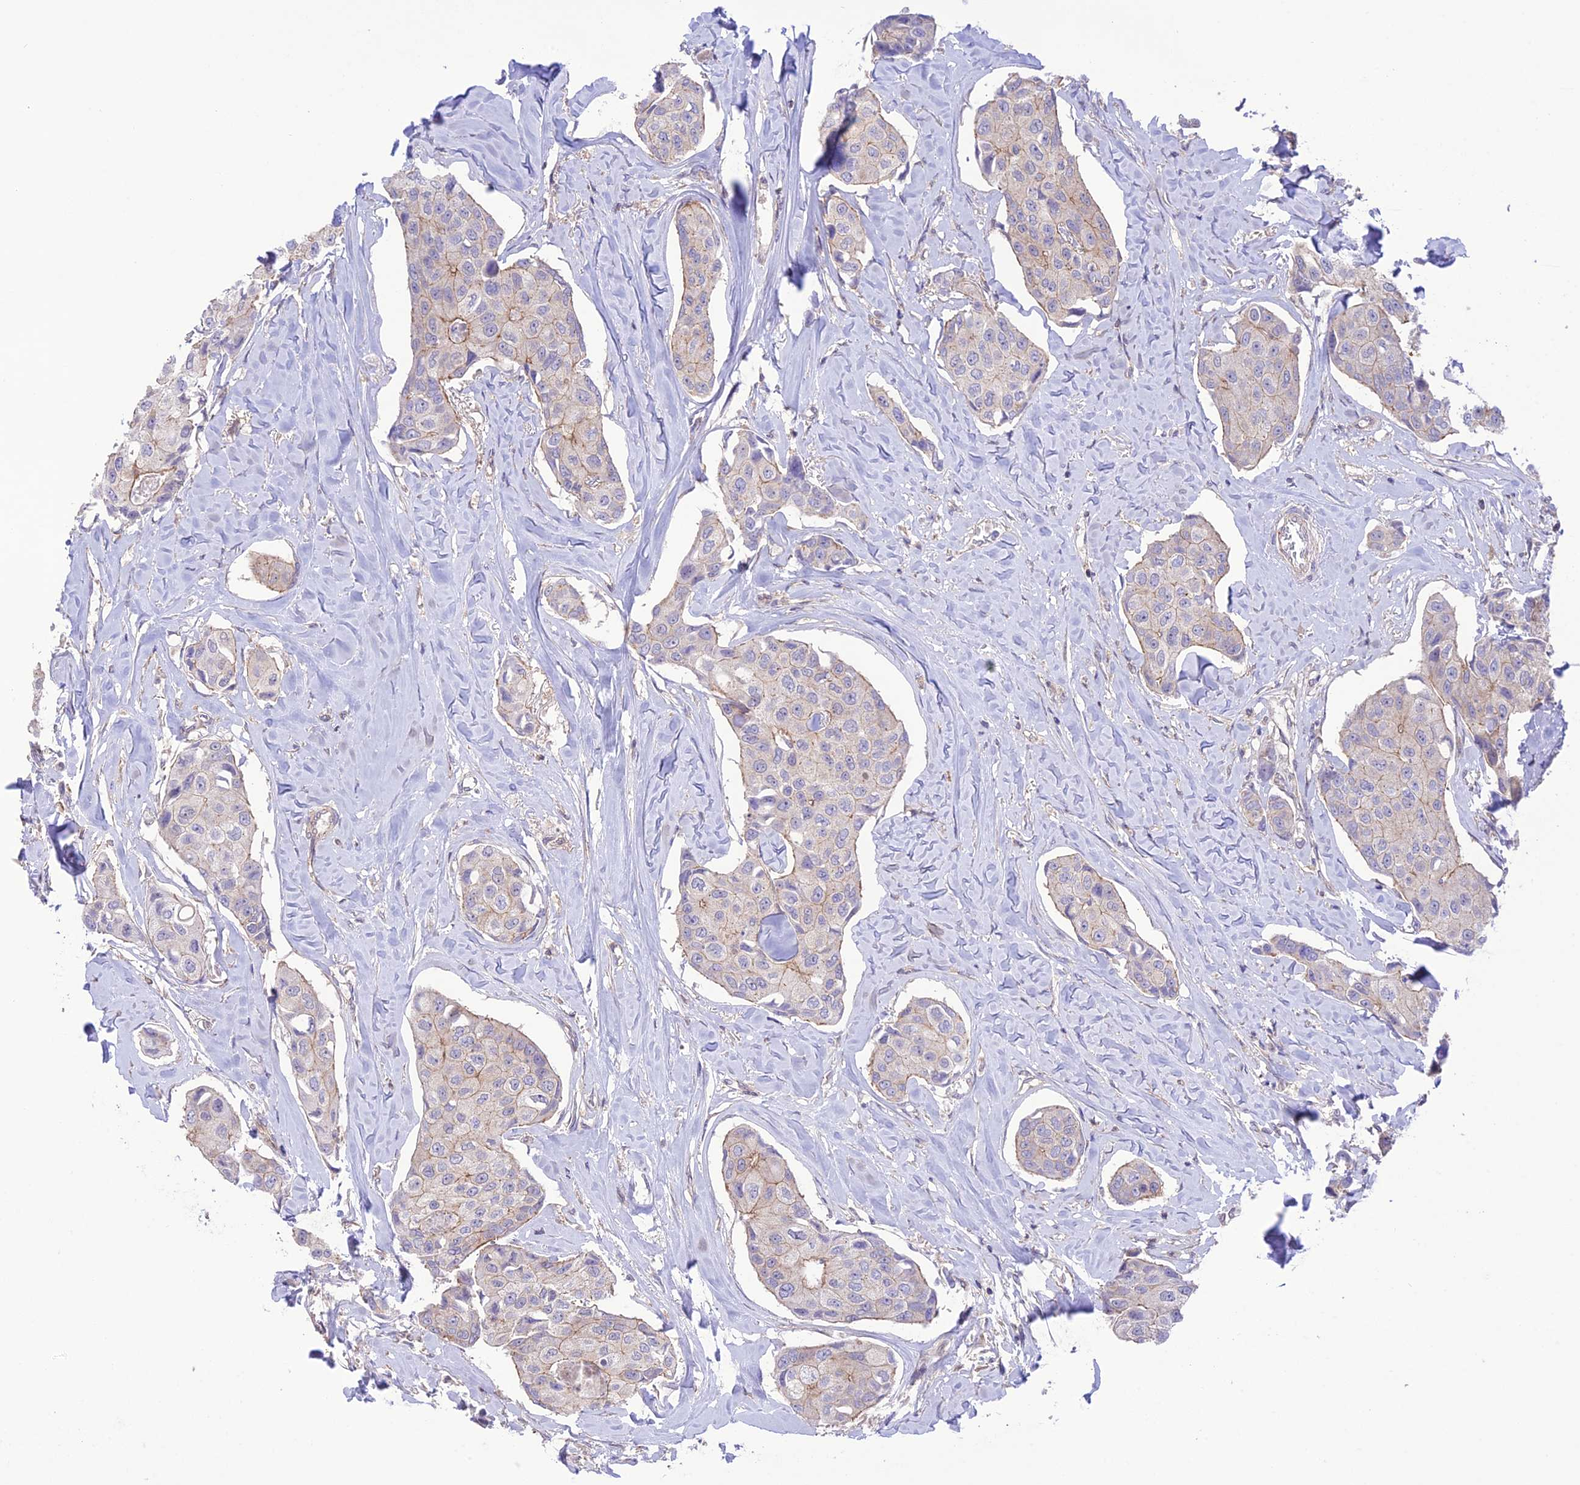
{"staining": {"intensity": "weak", "quantity": "<25%", "location": "cytoplasmic/membranous"}, "tissue": "breast cancer", "cell_type": "Tumor cells", "image_type": "cancer", "snomed": [{"axis": "morphology", "description": "Duct carcinoma"}, {"axis": "topography", "description": "Breast"}], "caption": "Tumor cells show no significant protein staining in intraductal carcinoma (breast).", "gene": "FCHSD1", "patient": {"sex": "female", "age": 80}}